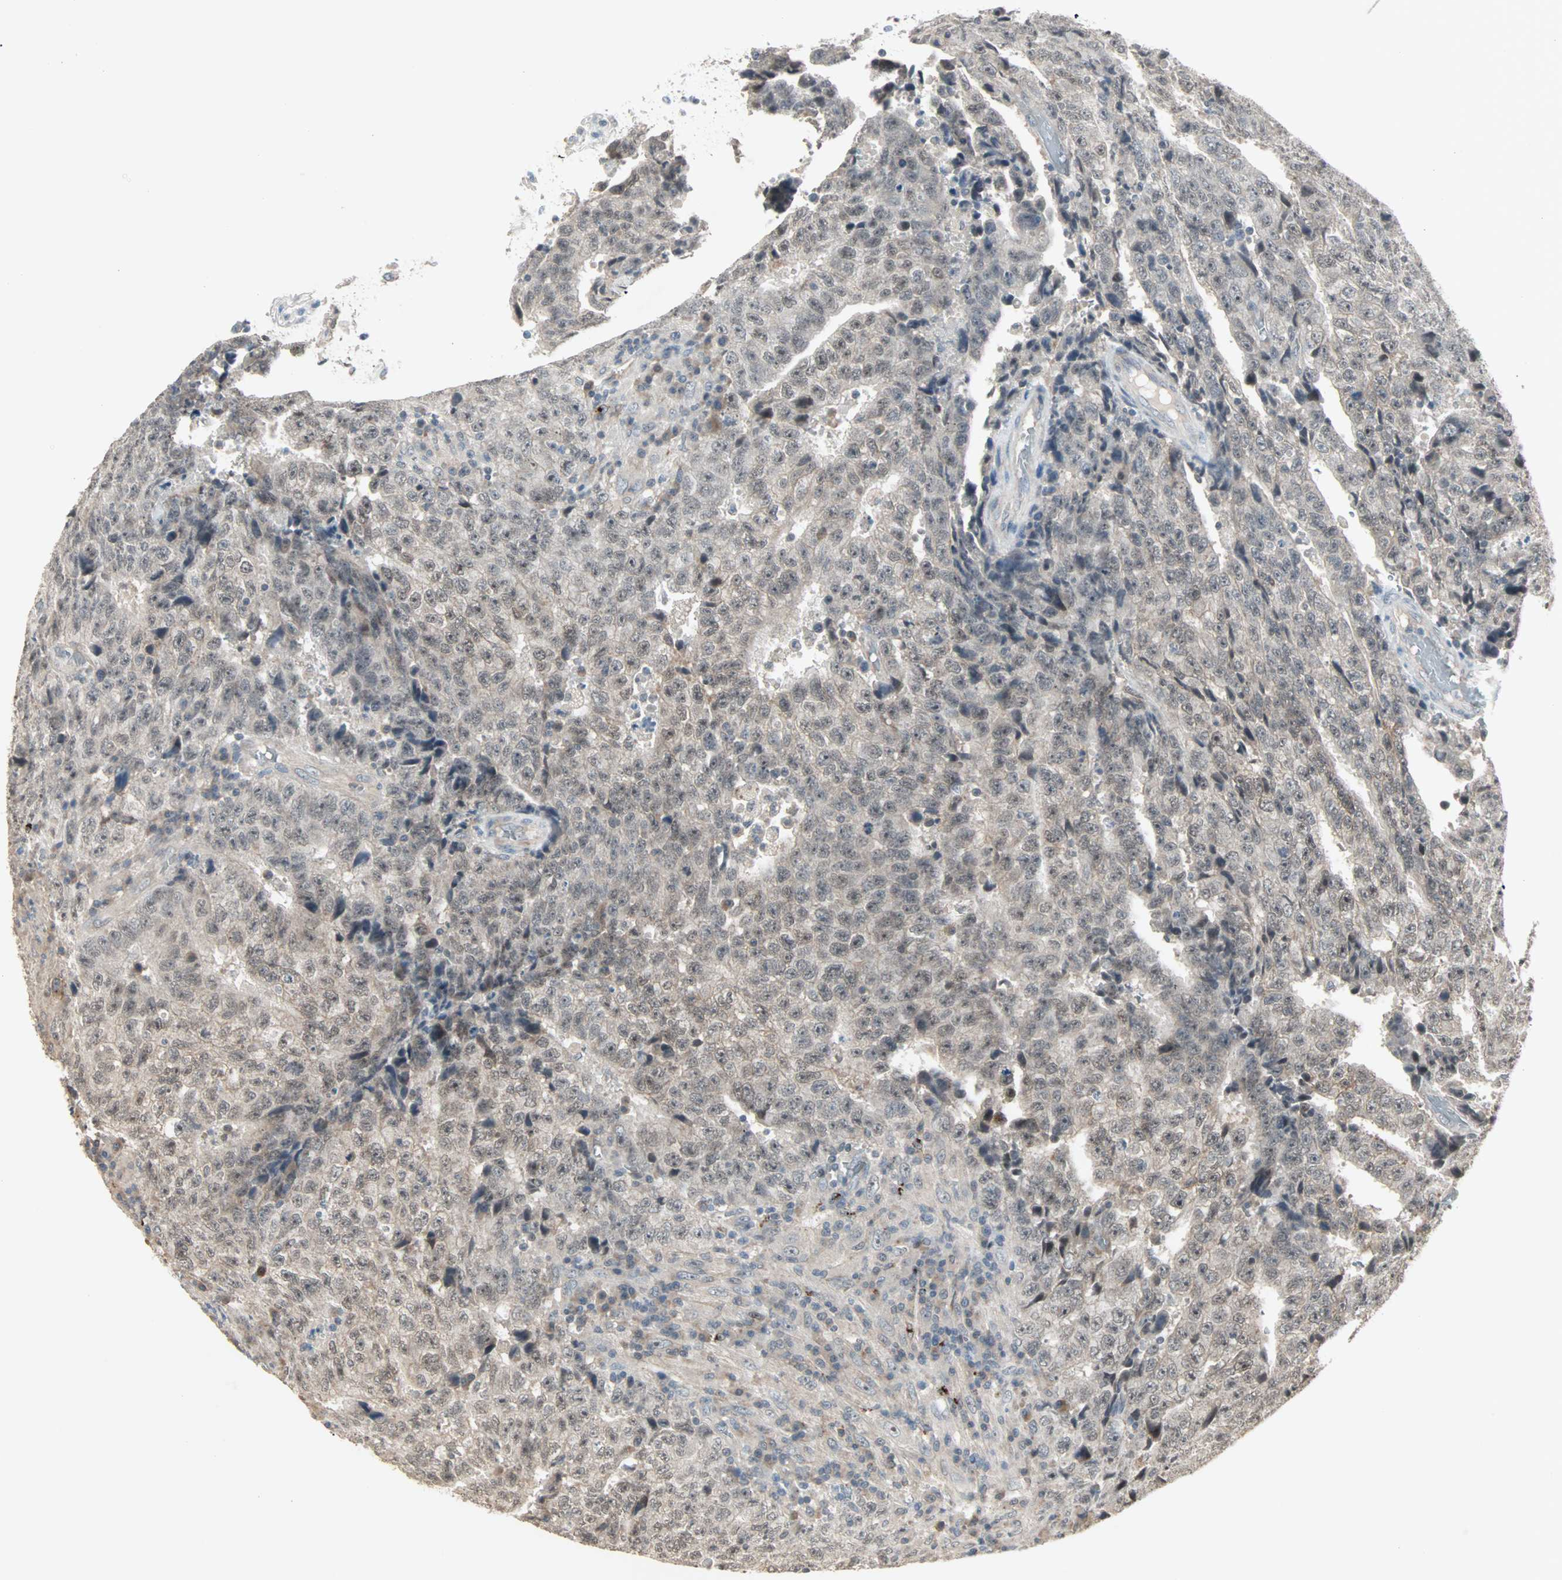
{"staining": {"intensity": "moderate", "quantity": ">75%", "location": "cytoplasmic/membranous,nuclear"}, "tissue": "testis cancer", "cell_type": "Tumor cells", "image_type": "cancer", "snomed": [{"axis": "morphology", "description": "Necrosis, NOS"}, {"axis": "morphology", "description": "Carcinoma, Embryonal, NOS"}, {"axis": "topography", "description": "Testis"}], "caption": "Immunohistochemistry image of neoplastic tissue: human testis cancer (embryonal carcinoma) stained using immunohistochemistry (IHC) shows medium levels of moderate protein expression localized specifically in the cytoplasmic/membranous and nuclear of tumor cells, appearing as a cytoplasmic/membranous and nuclear brown color.", "gene": "KDM4A", "patient": {"sex": "male", "age": 19}}